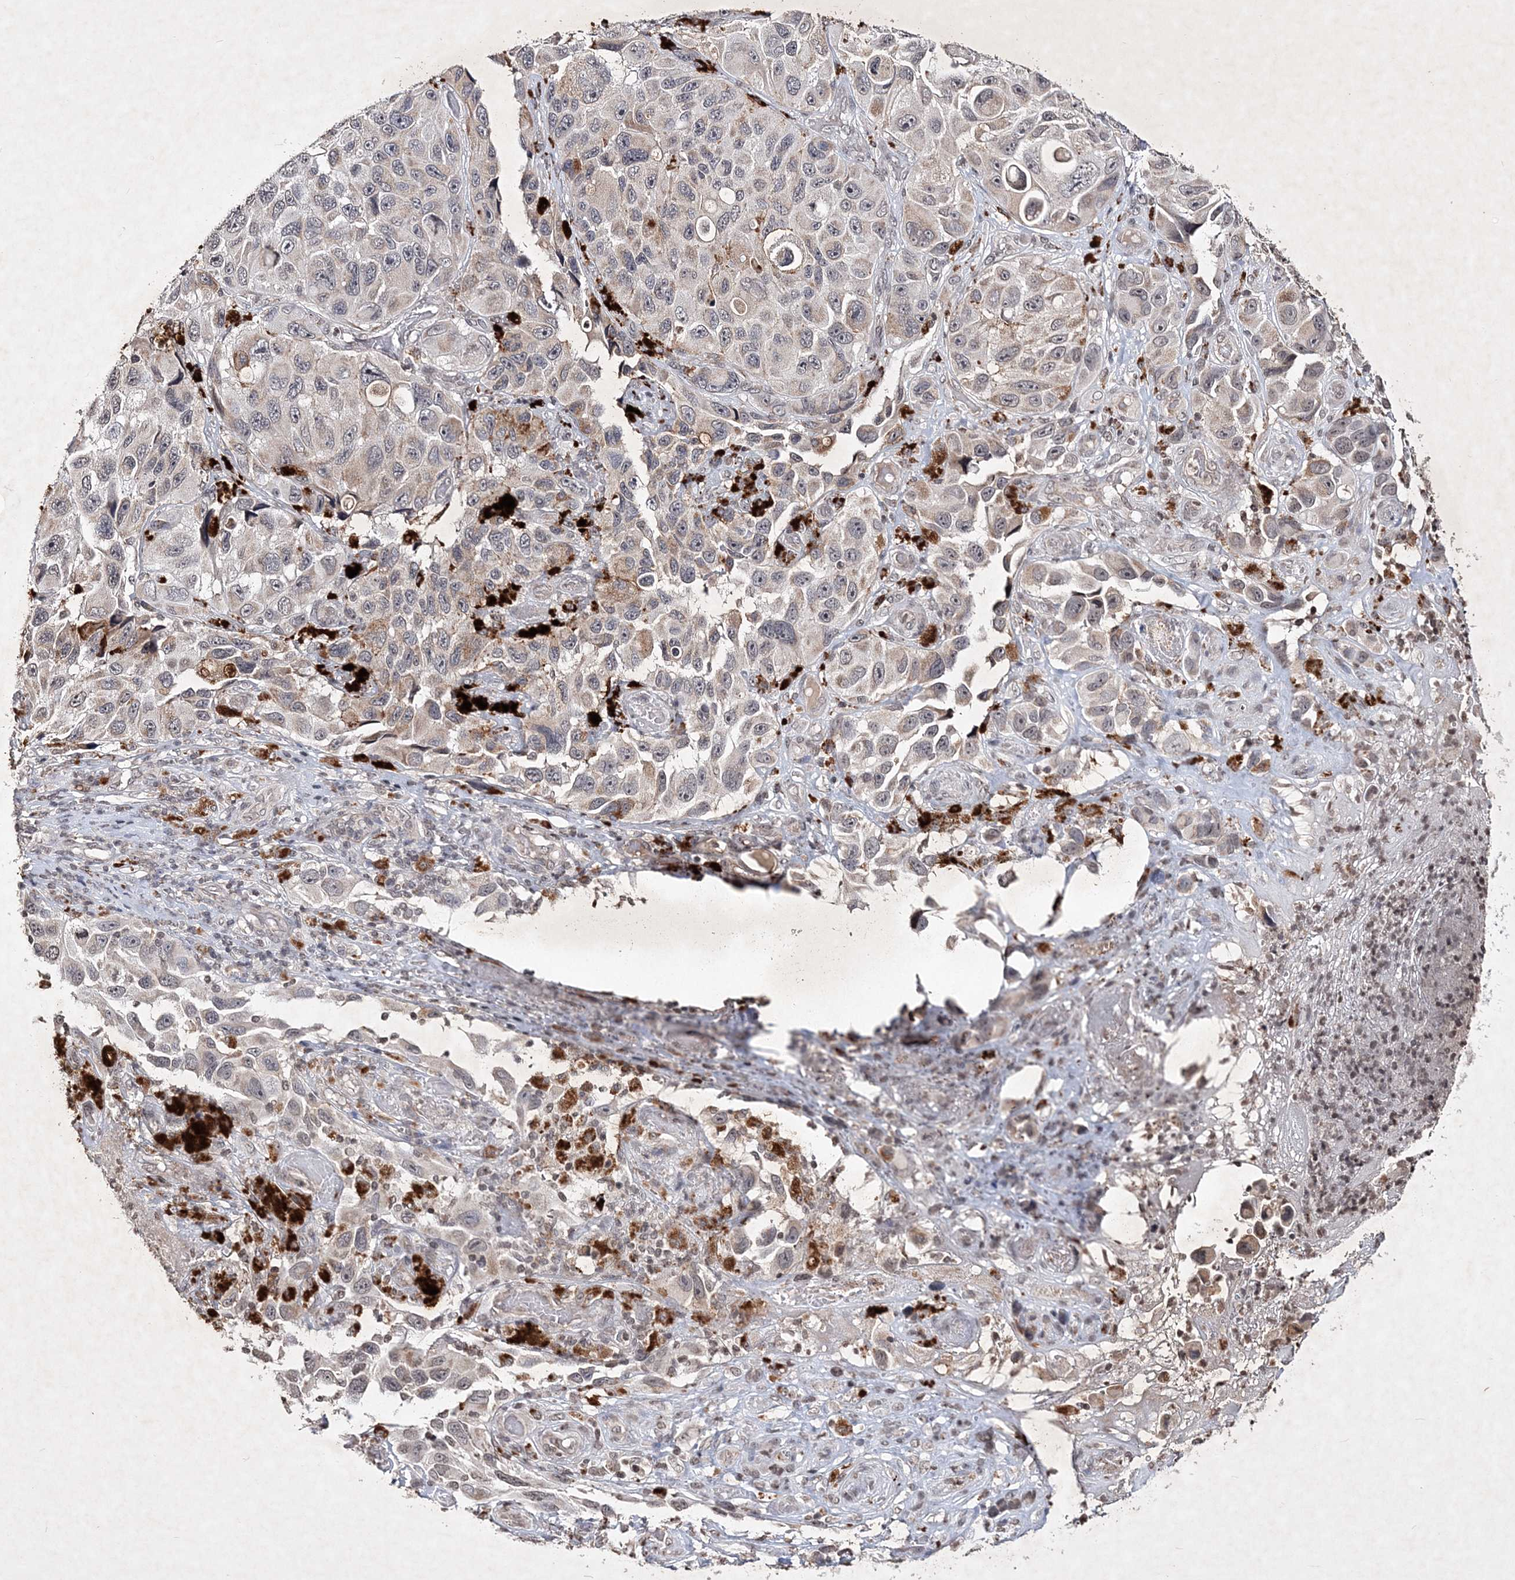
{"staining": {"intensity": "weak", "quantity": "25%-75%", "location": "cytoplasmic/membranous,nuclear"}, "tissue": "melanoma", "cell_type": "Tumor cells", "image_type": "cancer", "snomed": [{"axis": "morphology", "description": "Malignant melanoma, NOS"}, {"axis": "topography", "description": "Skin"}], "caption": "Melanoma stained with IHC reveals weak cytoplasmic/membranous and nuclear staining in about 25%-75% of tumor cells.", "gene": "SOWAHB", "patient": {"sex": "female", "age": 73}}